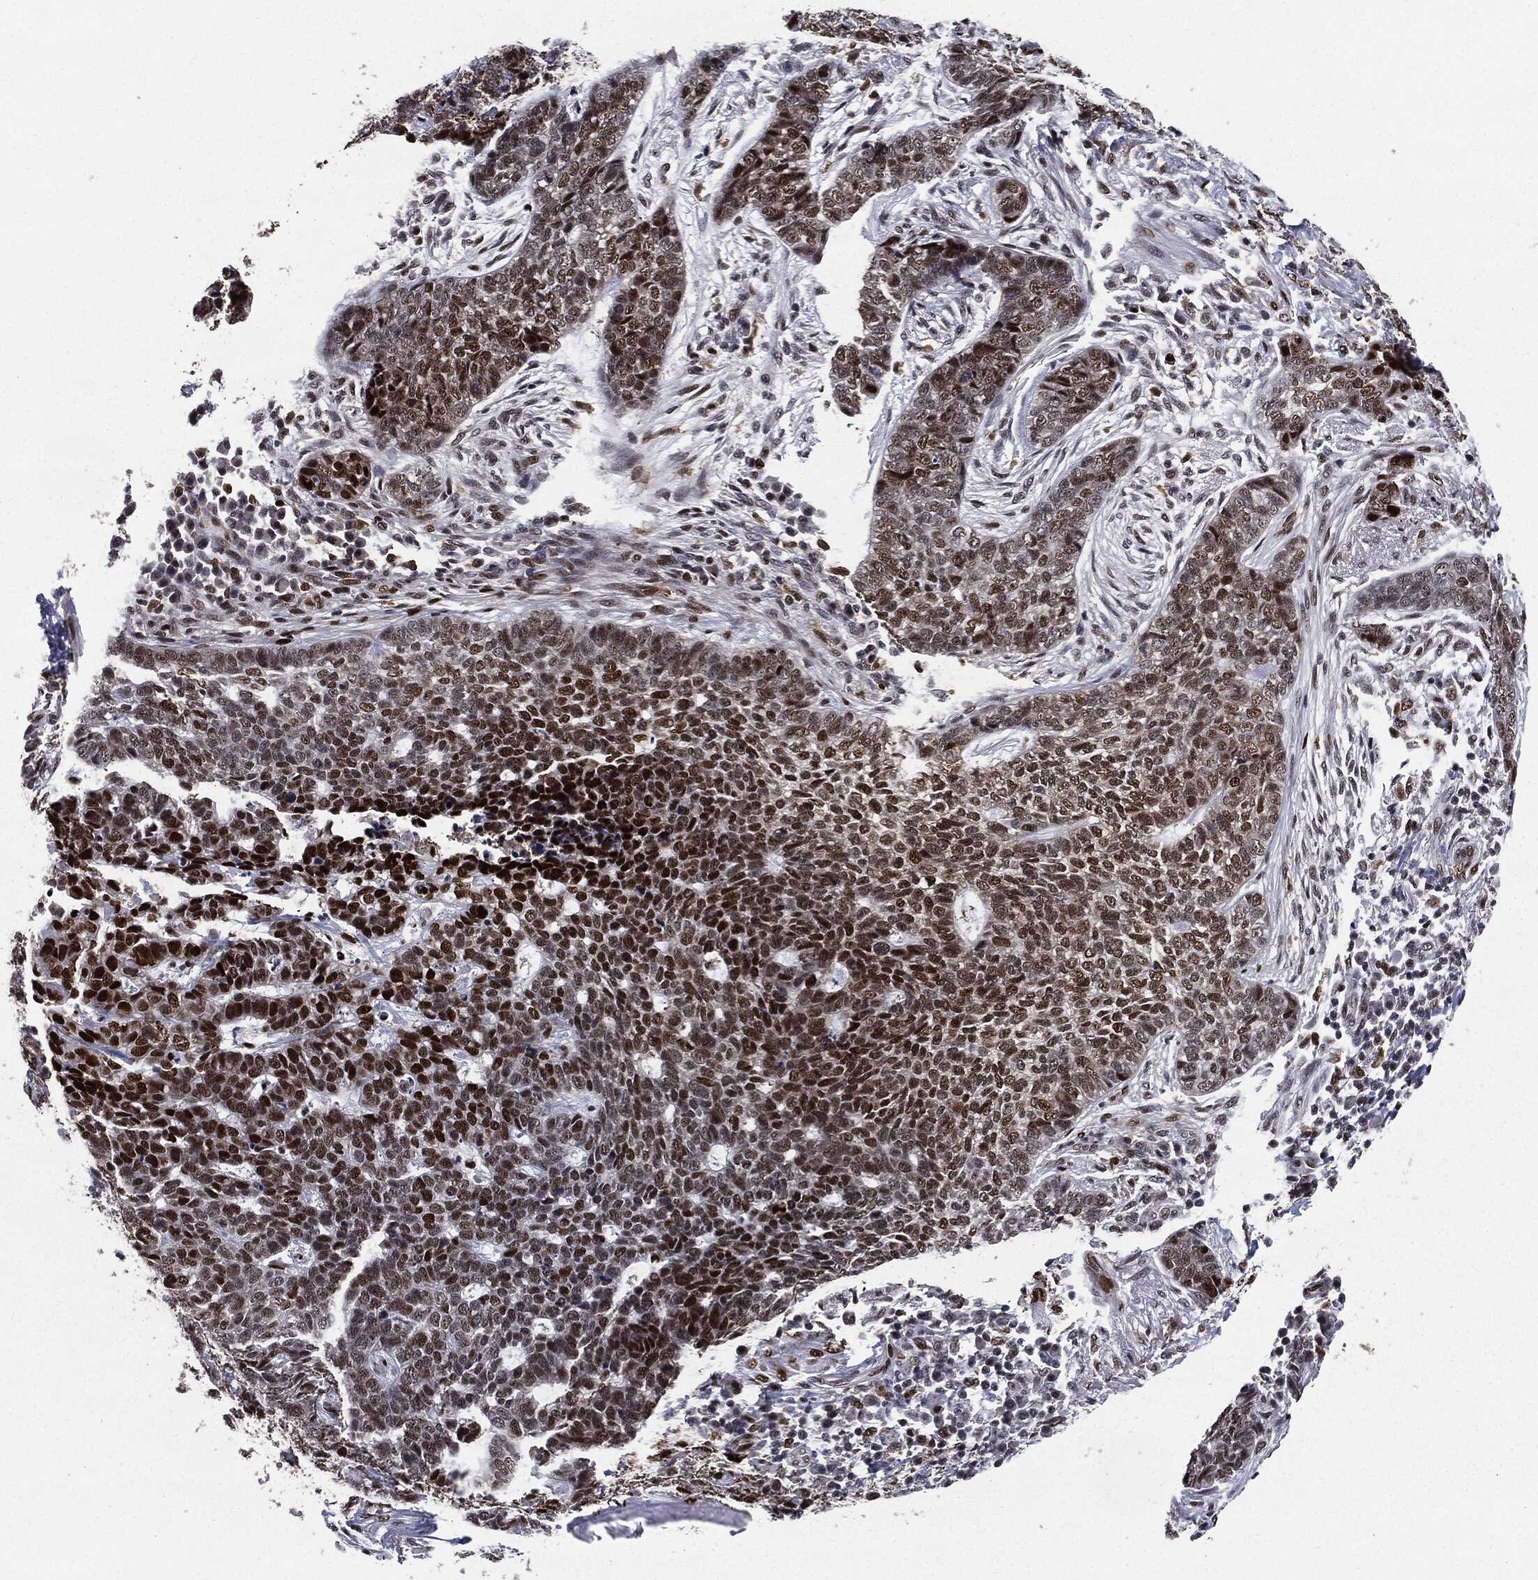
{"staining": {"intensity": "strong", "quantity": "25%-75%", "location": "nuclear"}, "tissue": "skin cancer", "cell_type": "Tumor cells", "image_type": "cancer", "snomed": [{"axis": "morphology", "description": "Squamous cell carcinoma, NOS"}, {"axis": "topography", "description": "Skin"}], "caption": "This micrograph reveals immunohistochemistry (IHC) staining of skin cancer (squamous cell carcinoma), with high strong nuclear positivity in approximately 25%-75% of tumor cells.", "gene": "JUN", "patient": {"sex": "male", "age": 88}}